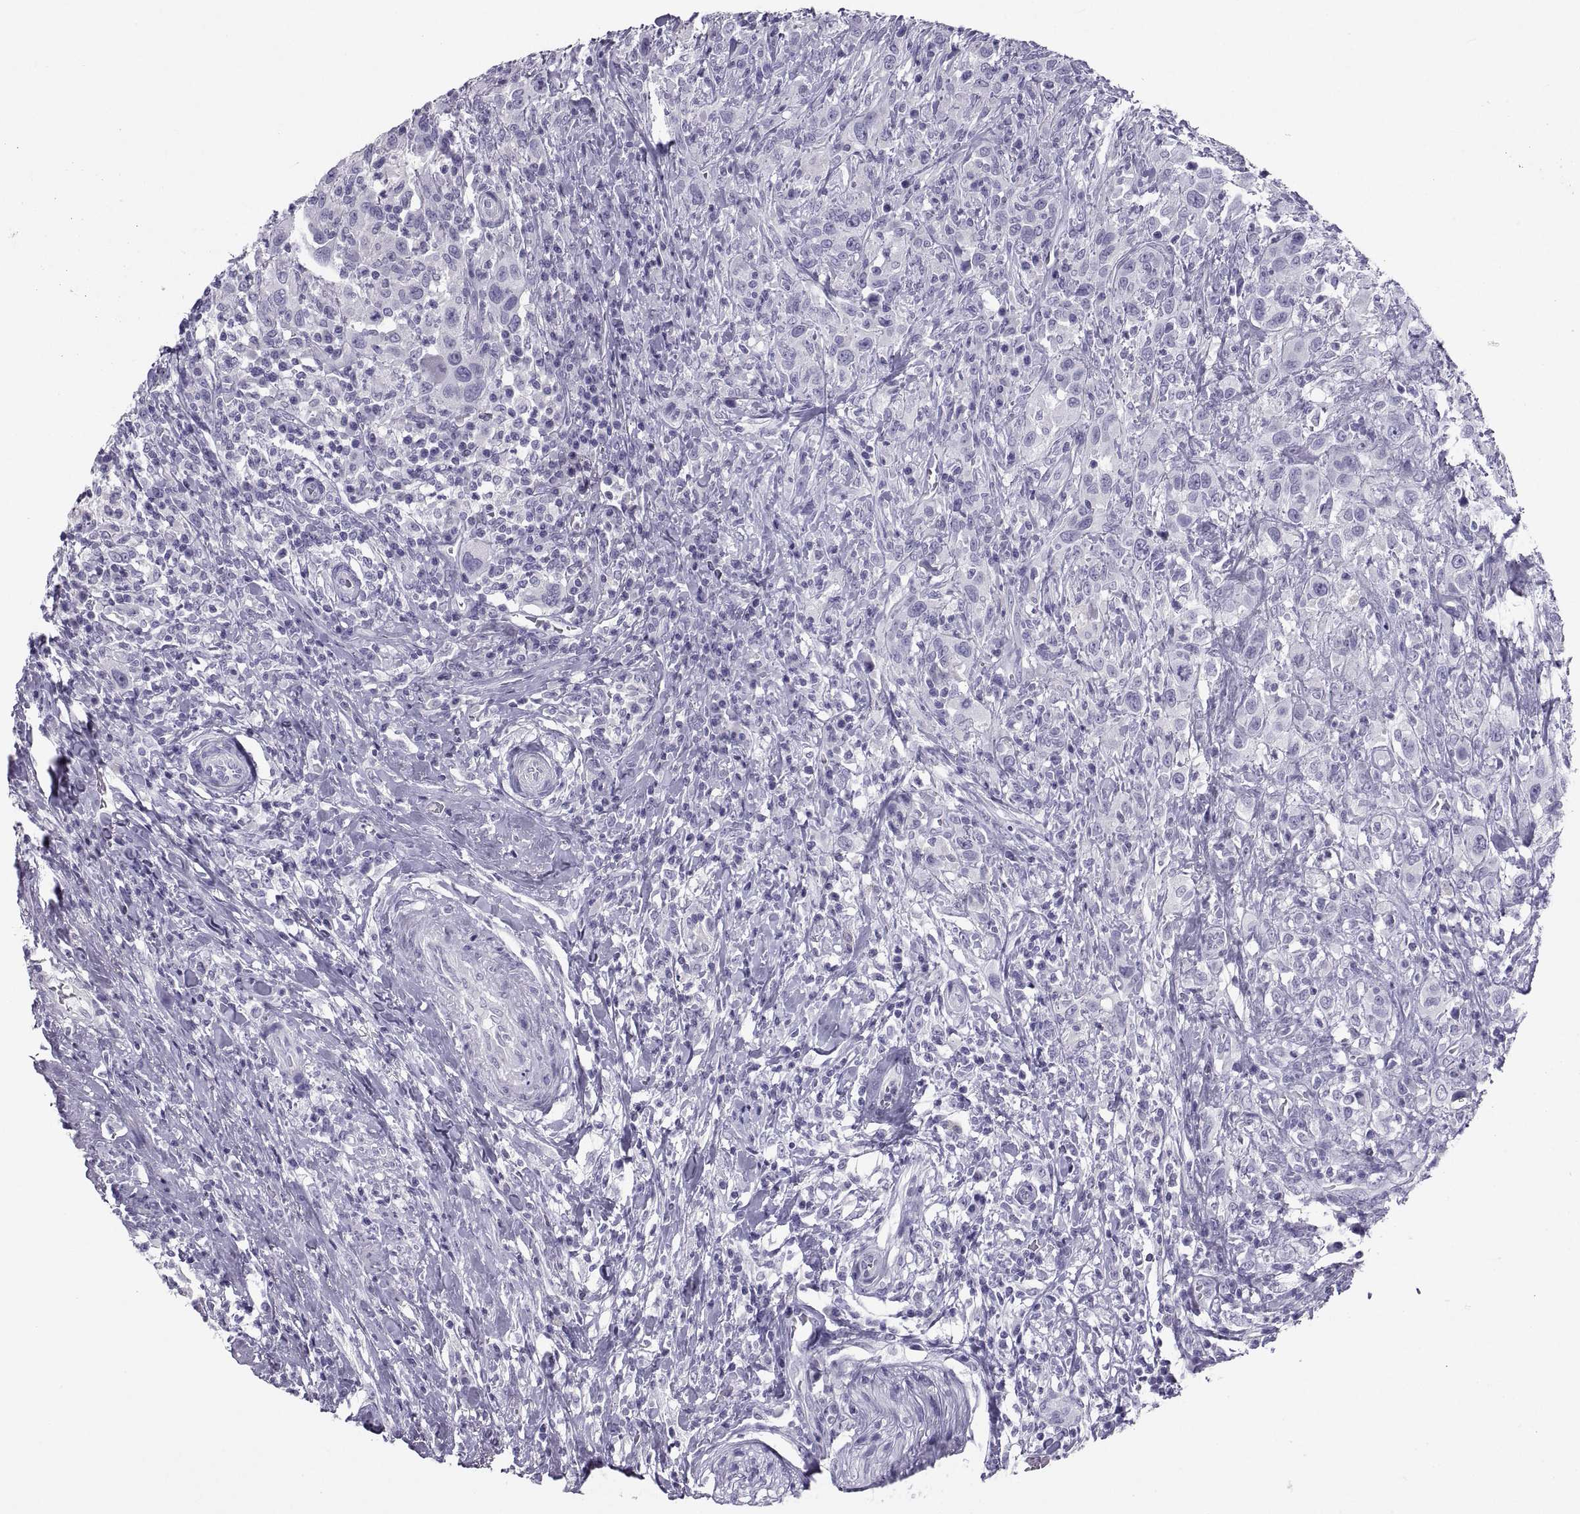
{"staining": {"intensity": "negative", "quantity": "none", "location": "none"}, "tissue": "urothelial cancer", "cell_type": "Tumor cells", "image_type": "cancer", "snomed": [{"axis": "morphology", "description": "Urothelial carcinoma, NOS"}, {"axis": "morphology", "description": "Urothelial carcinoma, High grade"}, {"axis": "topography", "description": "Urinary bladder"}], "caption": "High power microscopy micrograph of an immunohistochemistry (IHC) histopathology image of urothelial cancer, revealing no significant positivity in tumor cells.", "gene": "PCSK1N", "patient": {"sex": "female", "age": 64}}